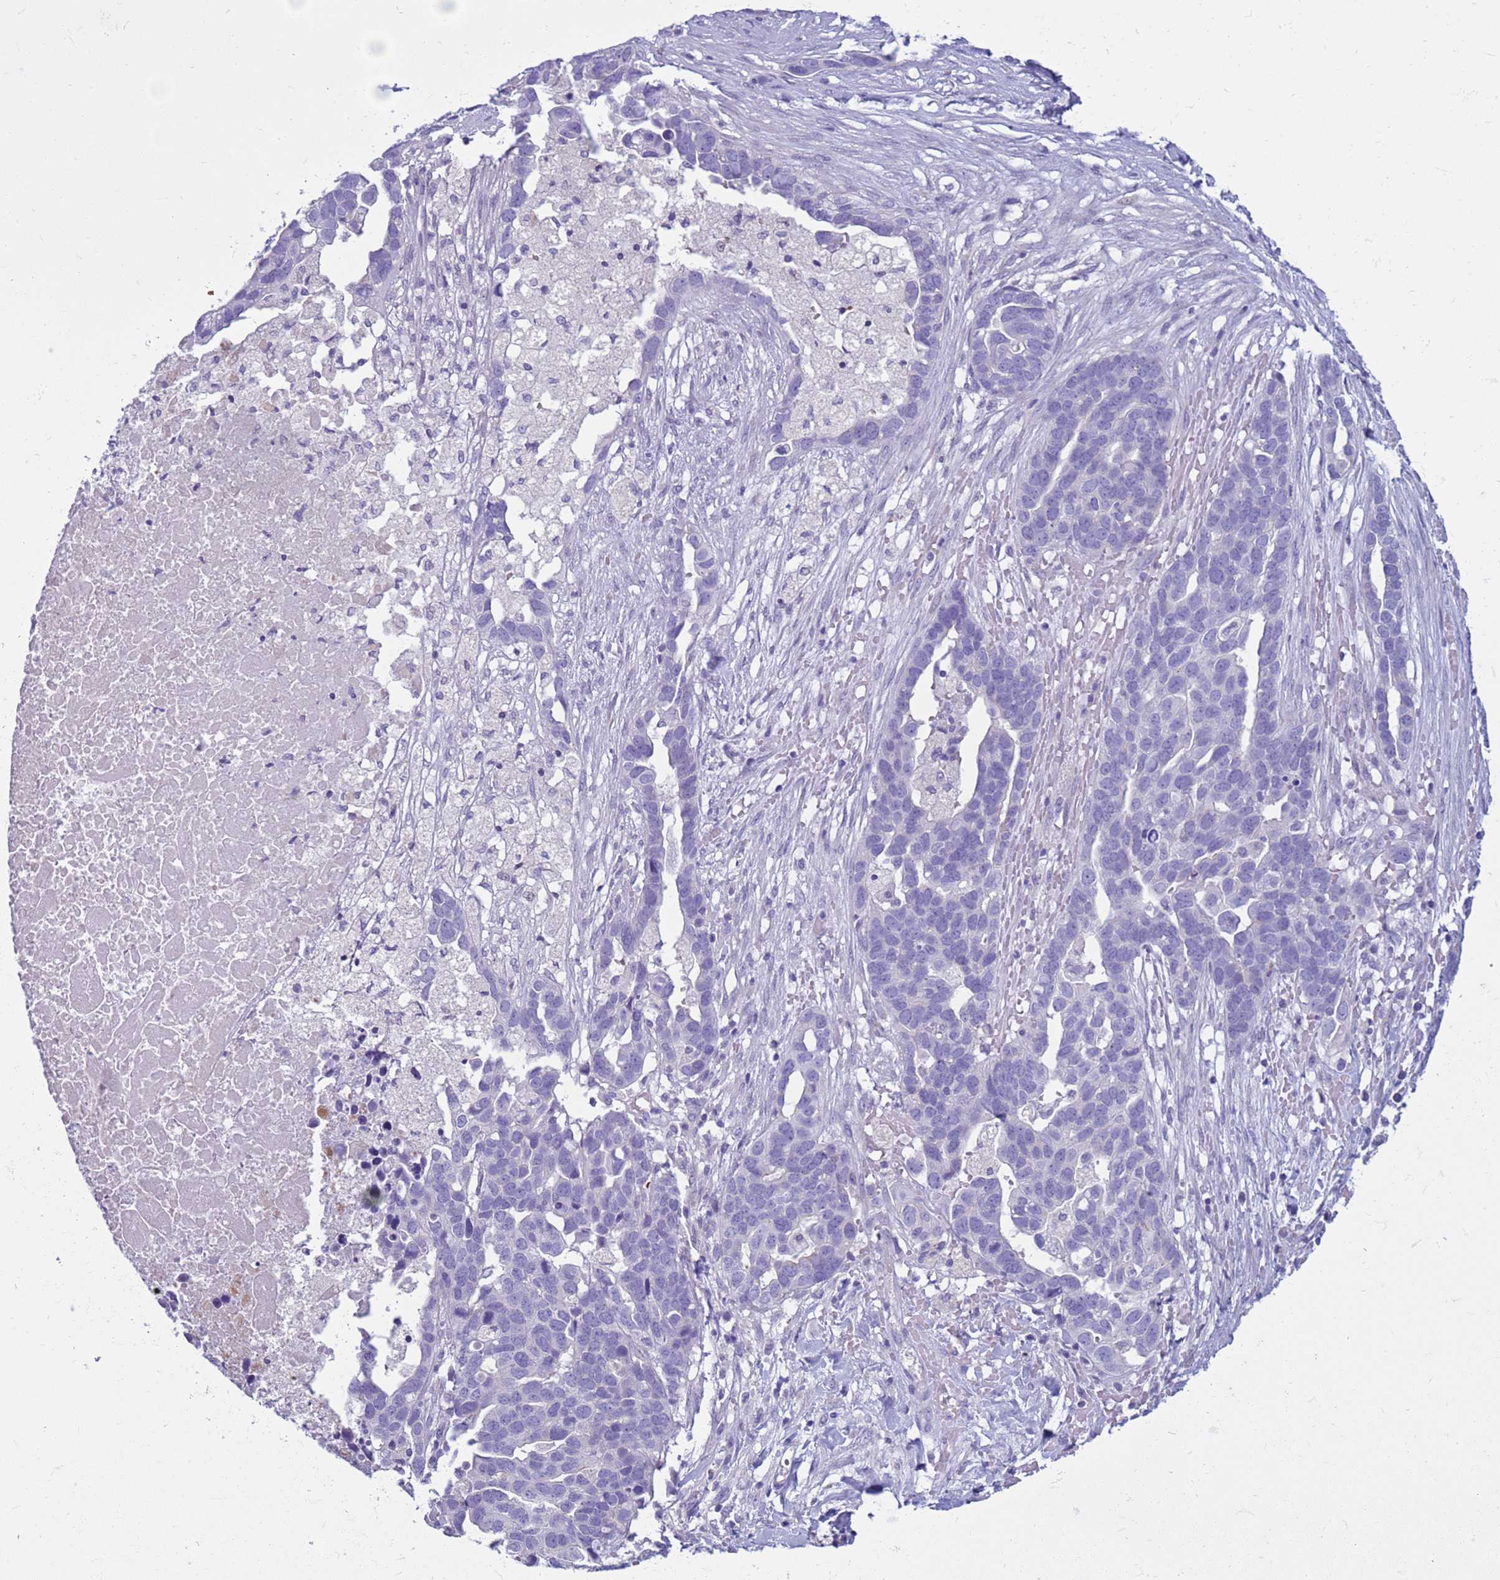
{"staining": {"intensity": "negative", "quantity": "none", "location": "none"}, "tissue": "ovarian cancer", "cell_type": "Tumor cells", "image_type": "cancer", "snomed": [{"axis": "morphology", "description": "Cystadenocarcinoma, serous, NOS"}, {"axis": "topography", "description": "Ovary"}], "caption": "Histopathology image shows no significant protein staining in tumor cells of ovarian serous cystadenocarcinoma.", "gene": "CST4", "patient": {"sex": "female", "age": 54}}